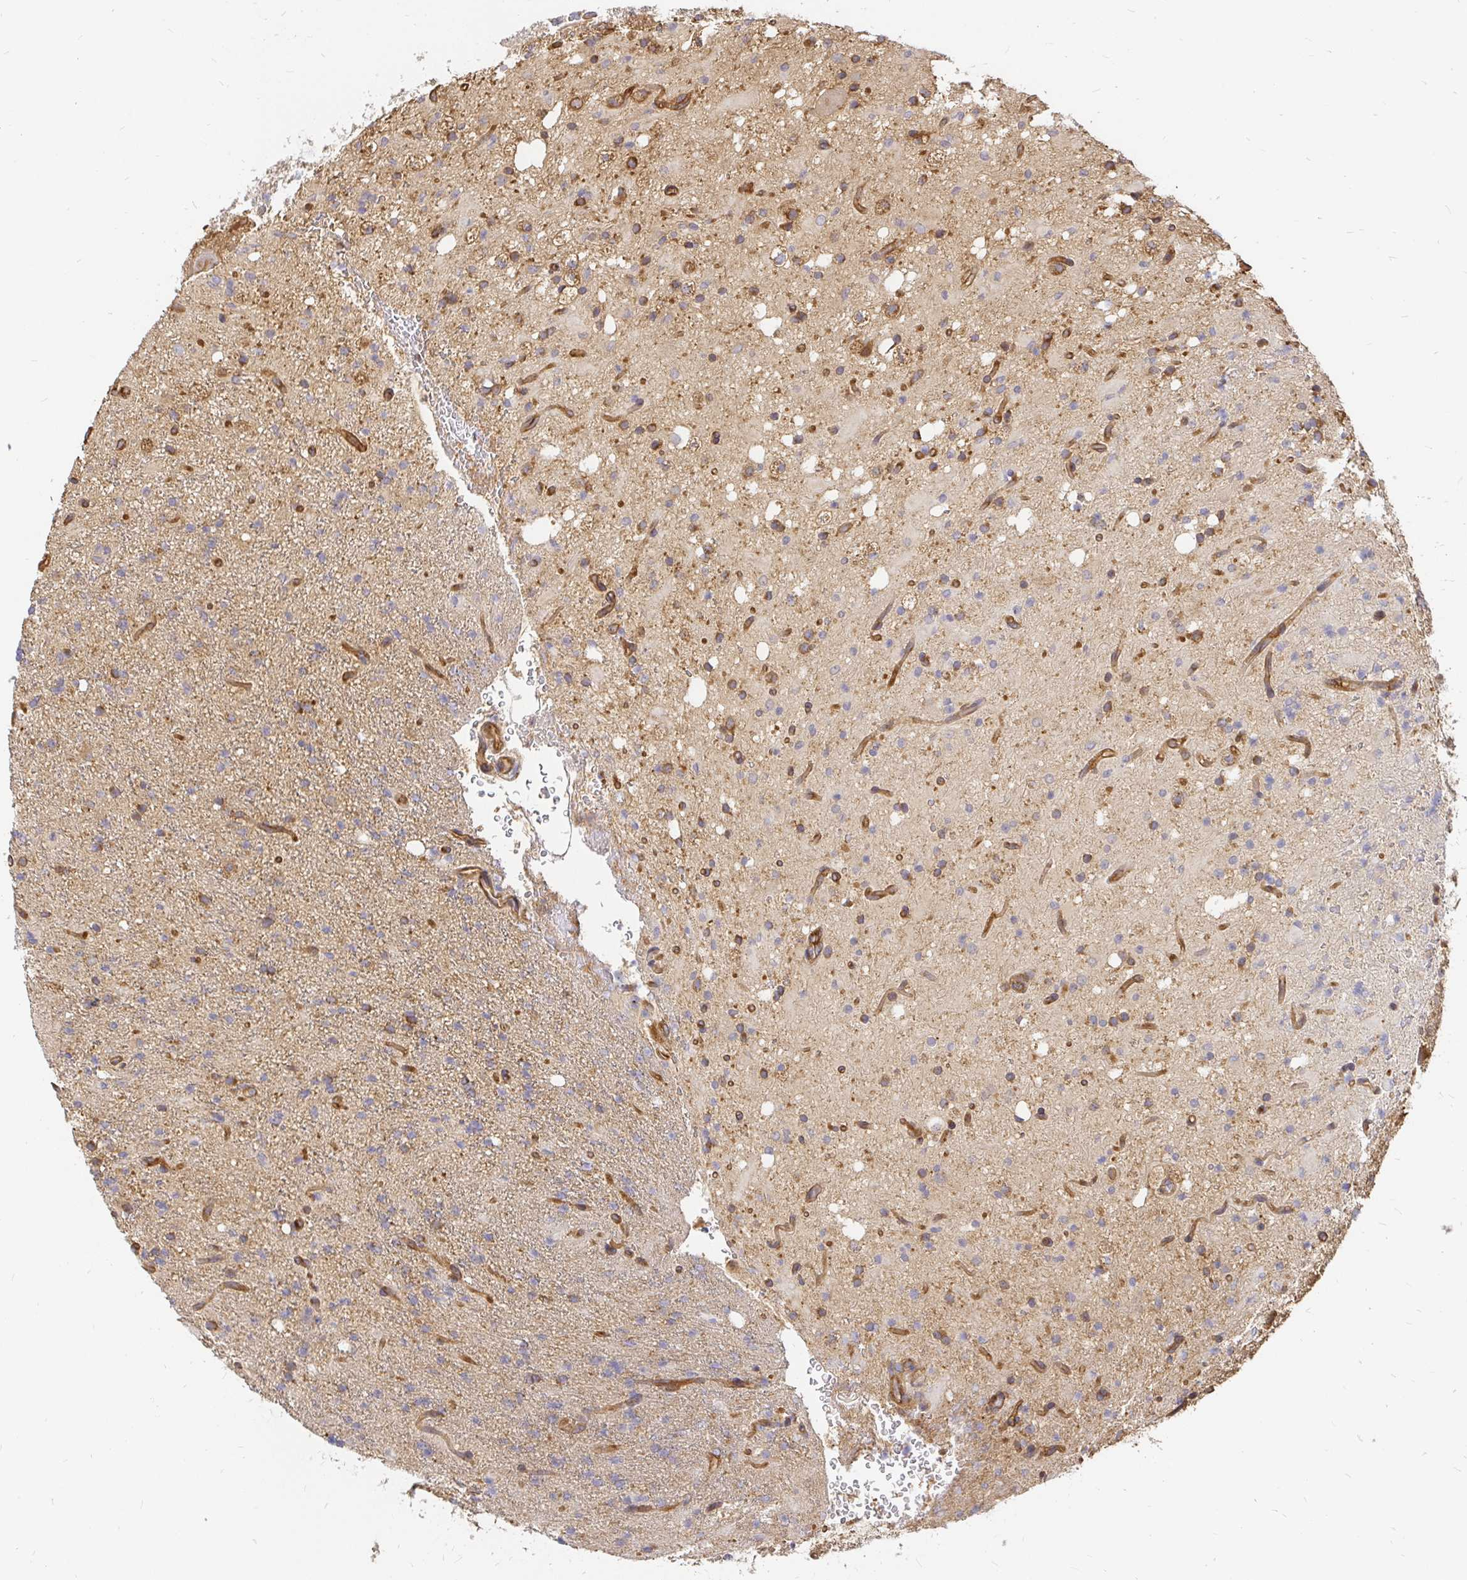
{"staining": {"intensity": "negative", "quantity": "none", "location": "none"}, "tissue": "glioma", "cell_type": "Tumor cells", "image_type": "cancer", "snomed": [{"axis": "morphology", "description": "Glioma, malignant, Low grade"}, {"axis": "topography", "description": "Brain"}], "caption": "Tumor cells are negative for brown protein staining in malignant glioma (low-grade).", "gene": "KIF5B", "patient": {"sex": "female", "age": 33}}